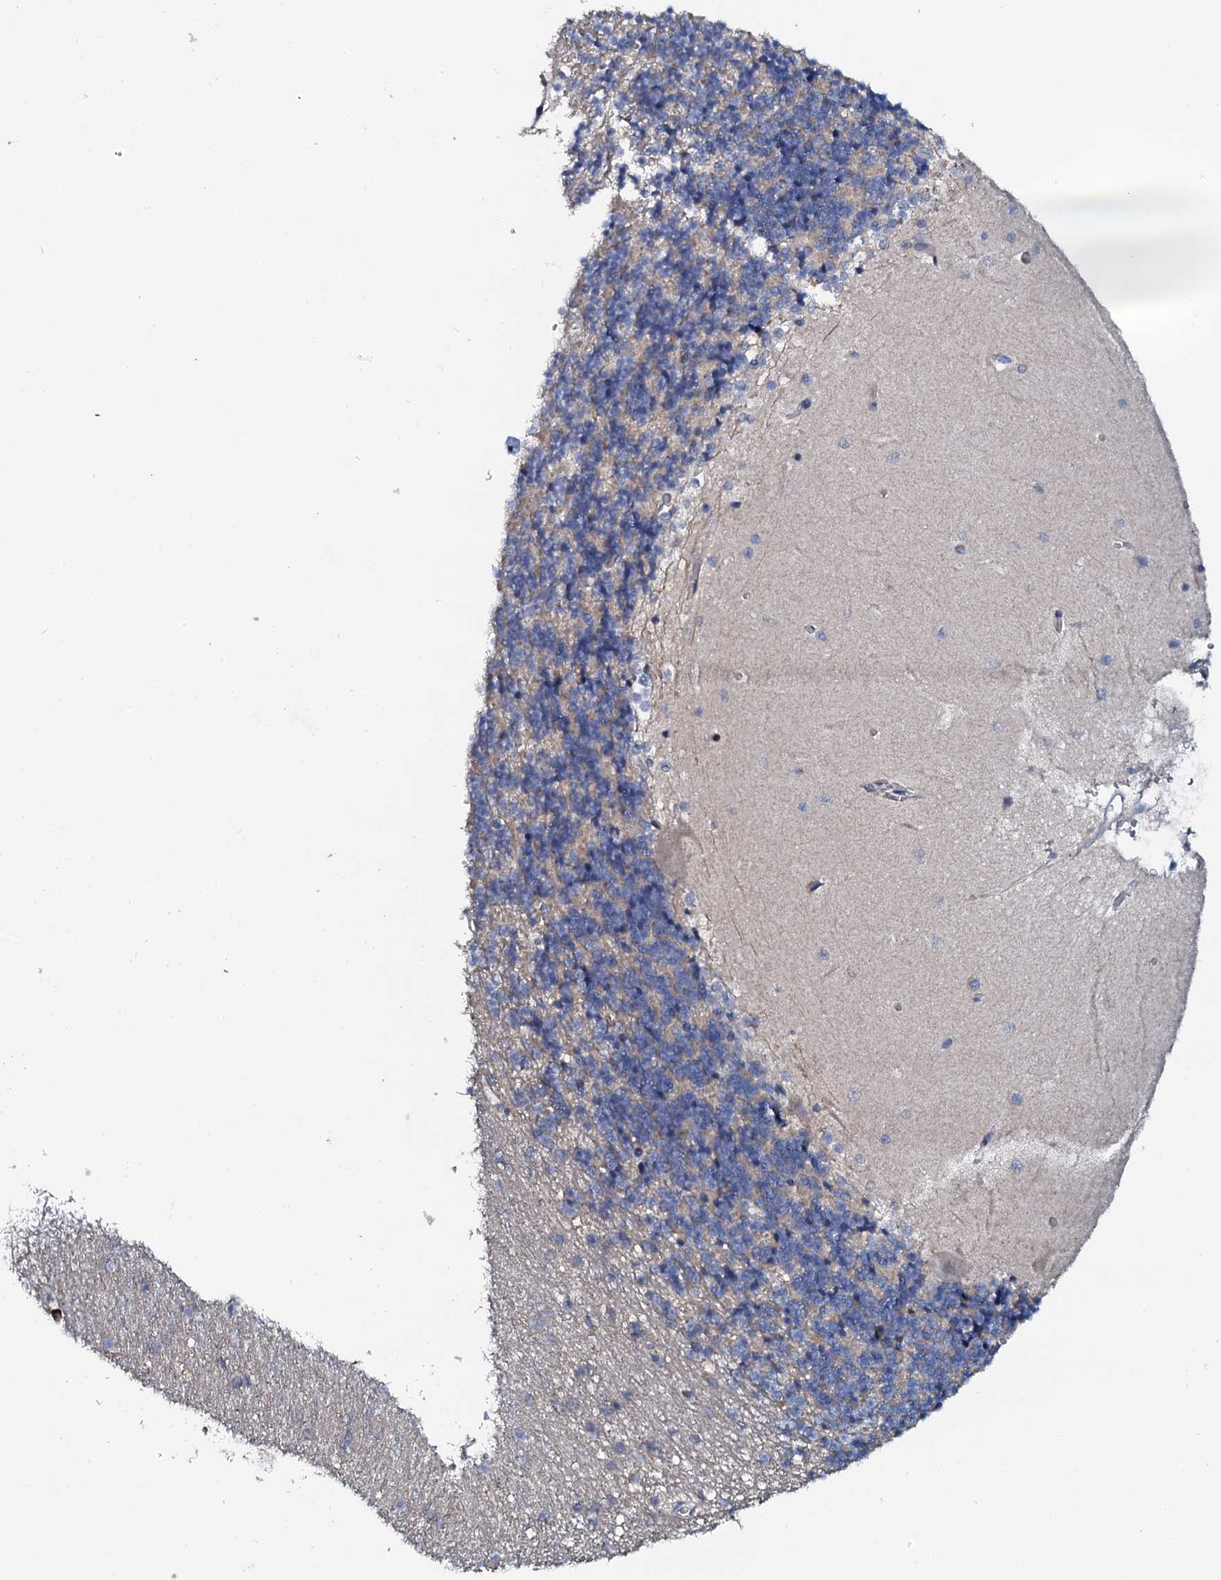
{"staining": {"intensity": "negative", "quantity": "none", "location": "none"}, "tissue": "cerebellum", "cell_type": "Cells in granular layer", "image_type": "normal", "snomed": [{"axis": "morphology", "description": "Normal tissue, NOS"}, {"axis": "topography", "description": "Cerebellum"}], "caption": "This is an IHC histopathology image of normal human cerebellum. There is no staining in cells in granular layer.", "gene": "VAMP8", "patient": {"sex": "male", "age": 37}}